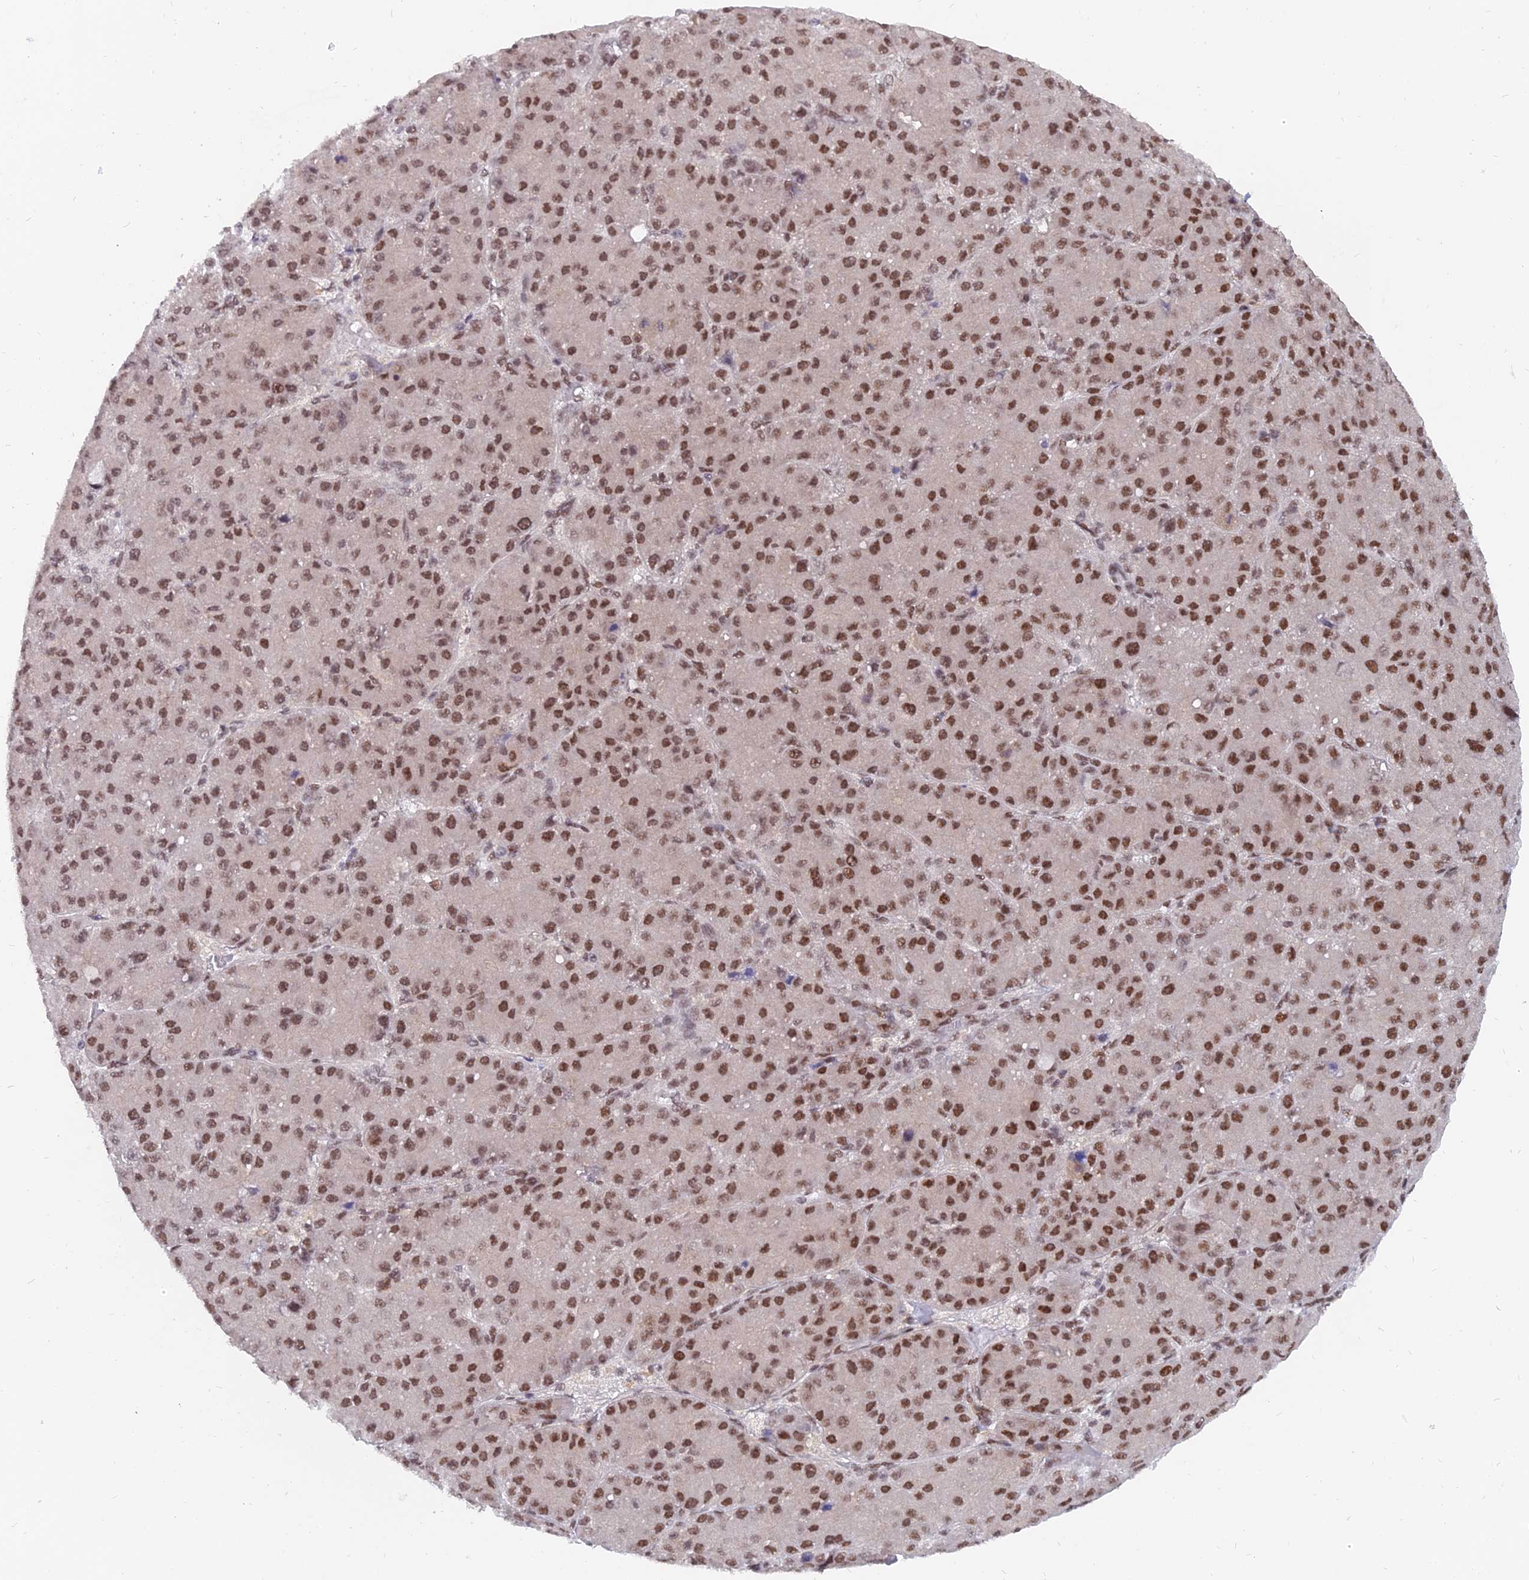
{"staining": {"intensity": "moderate", "quantity": ">75%", "location": "nuclear"}, "tissue": "liver cancer", "cell_type": "Tumor cells", "image_type": "cancer", "snomed": [{"axis": "morphology", "description": "Carcinoma, Hepatocellular, NOS"}, {"axis": "topography", "description": "Liver"}], "caption": "Immunohistochemistry (IHC) micrograph of liver hepatocellular carcinoma stained for a protein (brown), which exhibits medium levels of moderate nuclear positivity in about >75% of tumor cells.", "gene": "DPY30", "patient": {"sex": "male", "age": 67}}